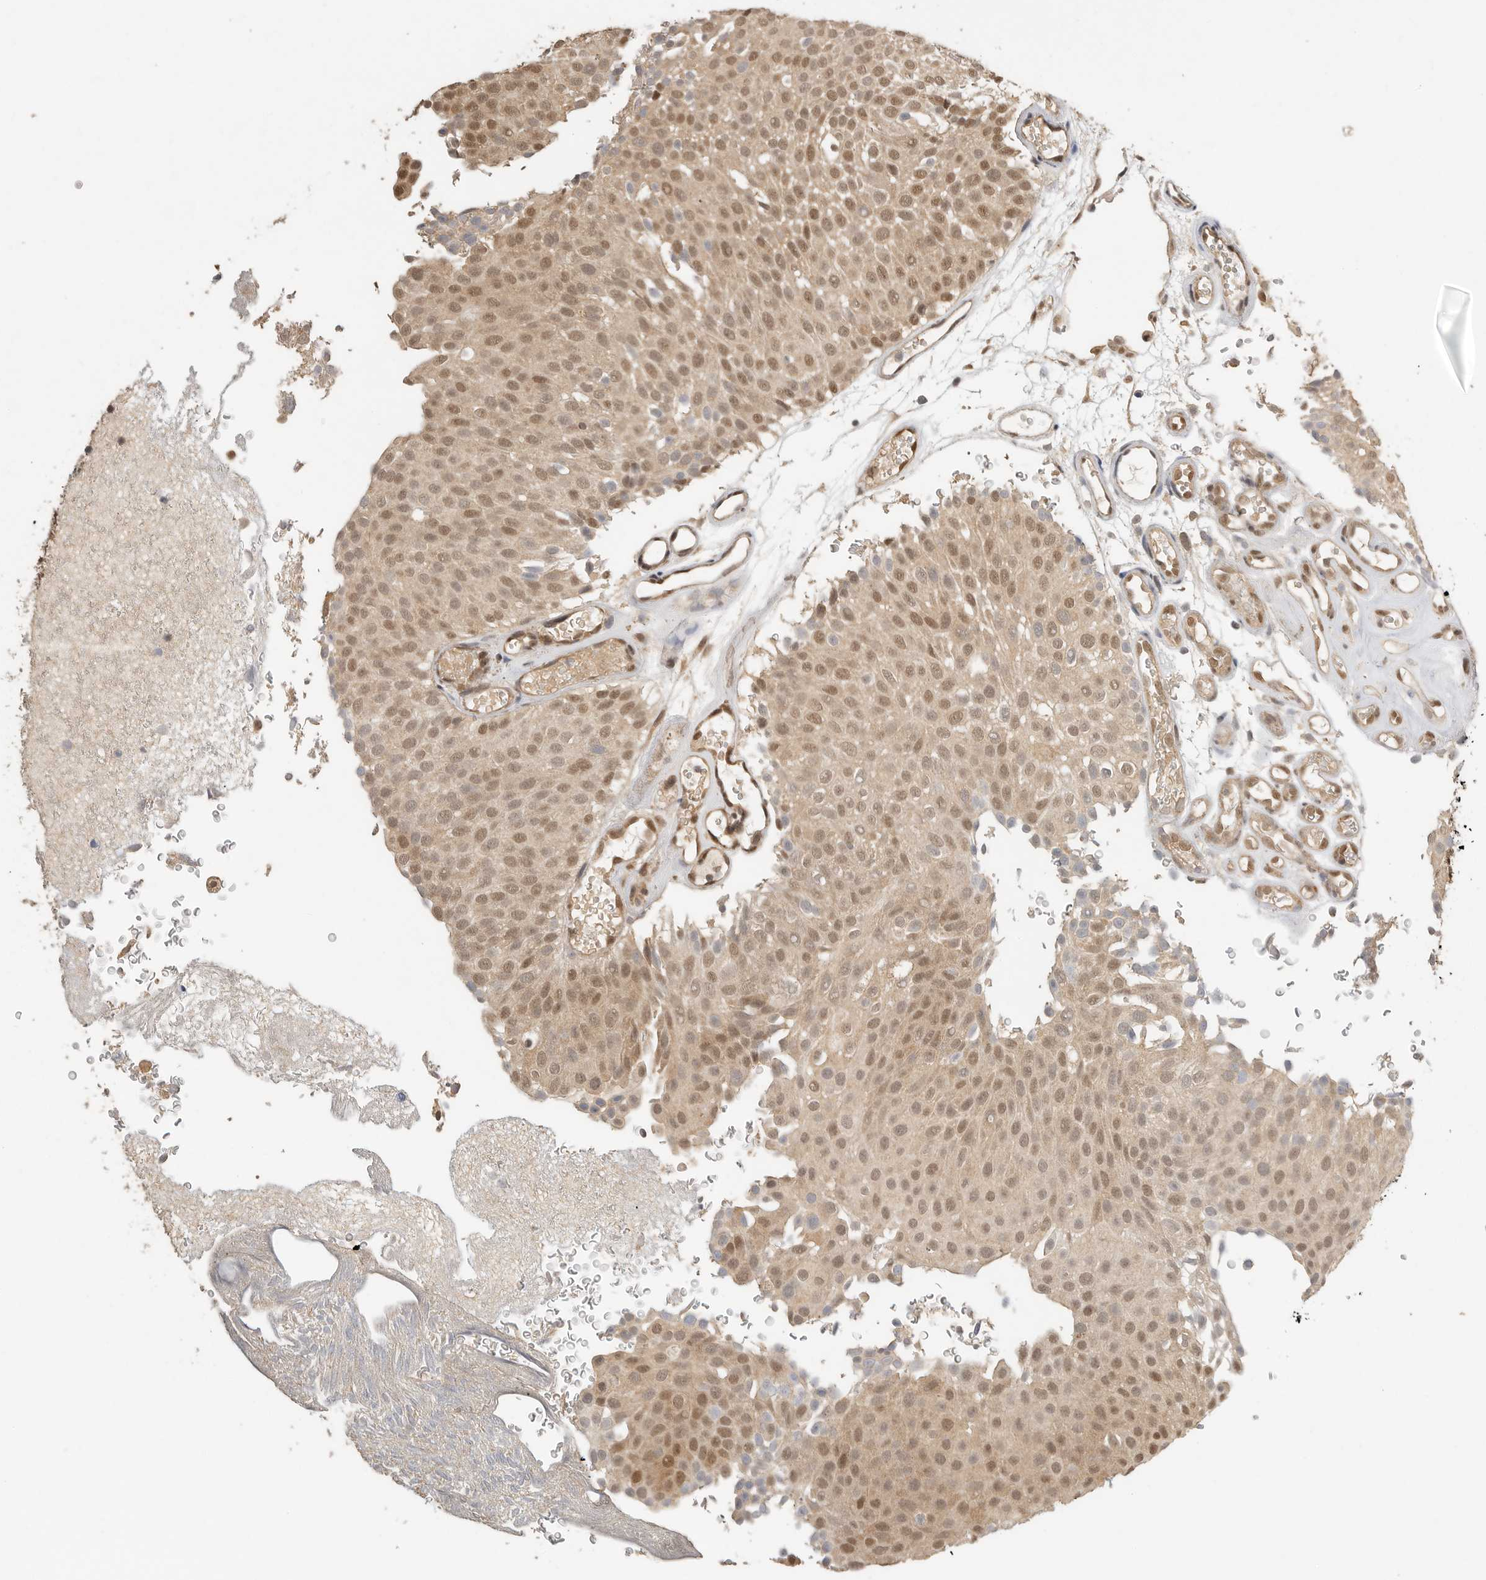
{"staining": {"intensity": "moderate", "quantity": ">75%", "location": "cytoplasmic/membranous,nuclear"}, "tissue": "urothelial cancer", "cell_type": "Tumor cells", "image_type": "cancer", "snomed": [{"axis": "morphology", "description": "Urothelial carcinoma, Low grade"}, {"axis": "topography", "description": "Urinary bladder"}], "caption": "Moderate cytoplasmic/membranous and nuclear protein staining is appreciated in approximately >75% of tumor cells in urothelial cancer. (DAB (3,3'-diaminobenzidine) IHC, brown staining for protein, blue staining for nuclei).", "gene": "DFFA", "patient": {"sex": "male", "age": 78}}